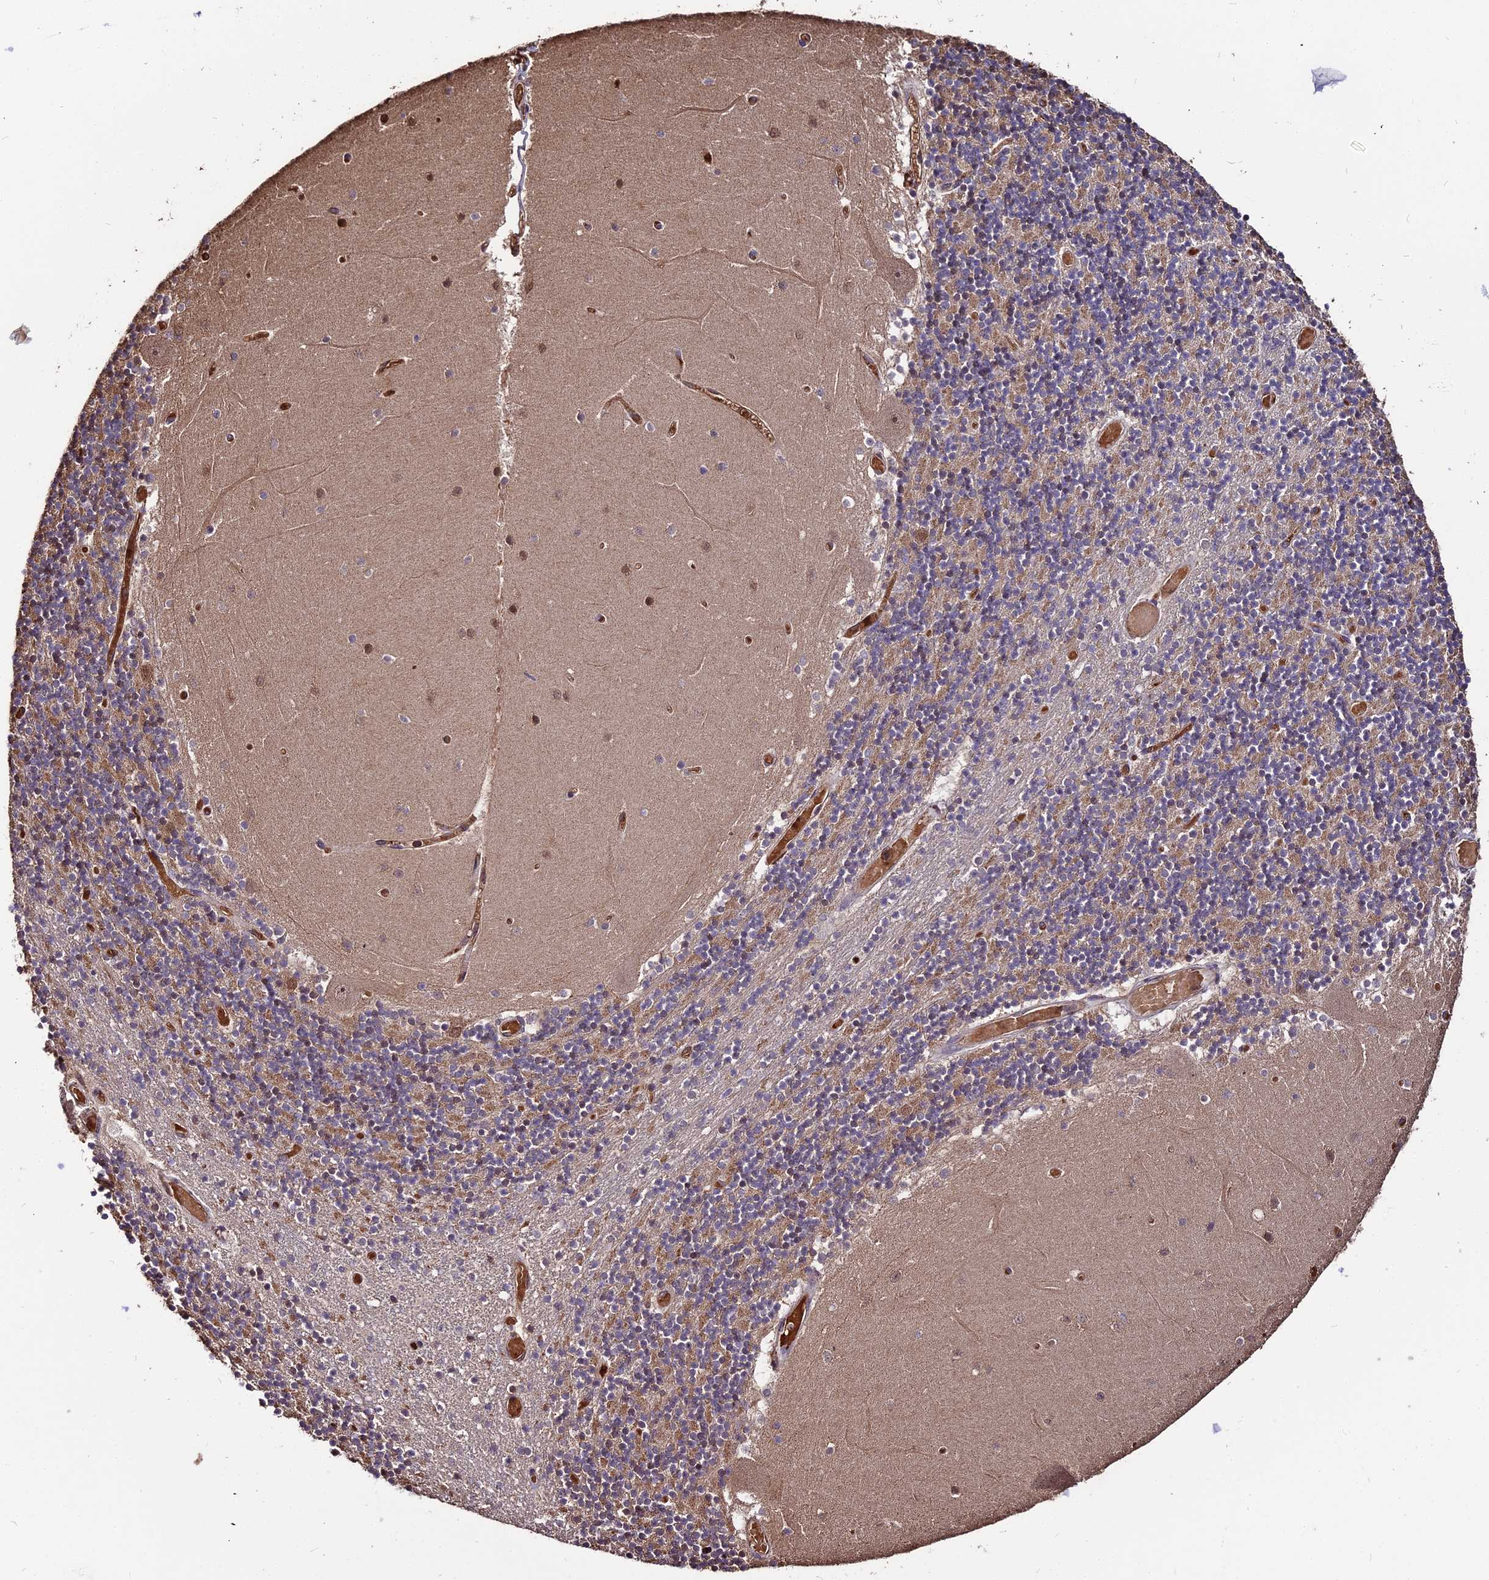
{"staining": {"intensity": "moderate", "quantity": "25%-75%", "location": "cytoplasmic/membranous"}, "tissue": "cerebellum", "cell_type": "Cells in granular layer", "image_type": "normal", "snomed": [{"axis": "morphology", "description": "Normal tissue, NOS"}, {"axis": "topography", "description": "Cerebellum"}], "caption": "Immunohistochemical staining of benign cerebellum shows medium levels of moderate cytoplasmic/membranous expression in about 25%-75% of cells in granular layer.", "gene": "ZDBF2", "patient": {"sex": "female", "age": 28}}